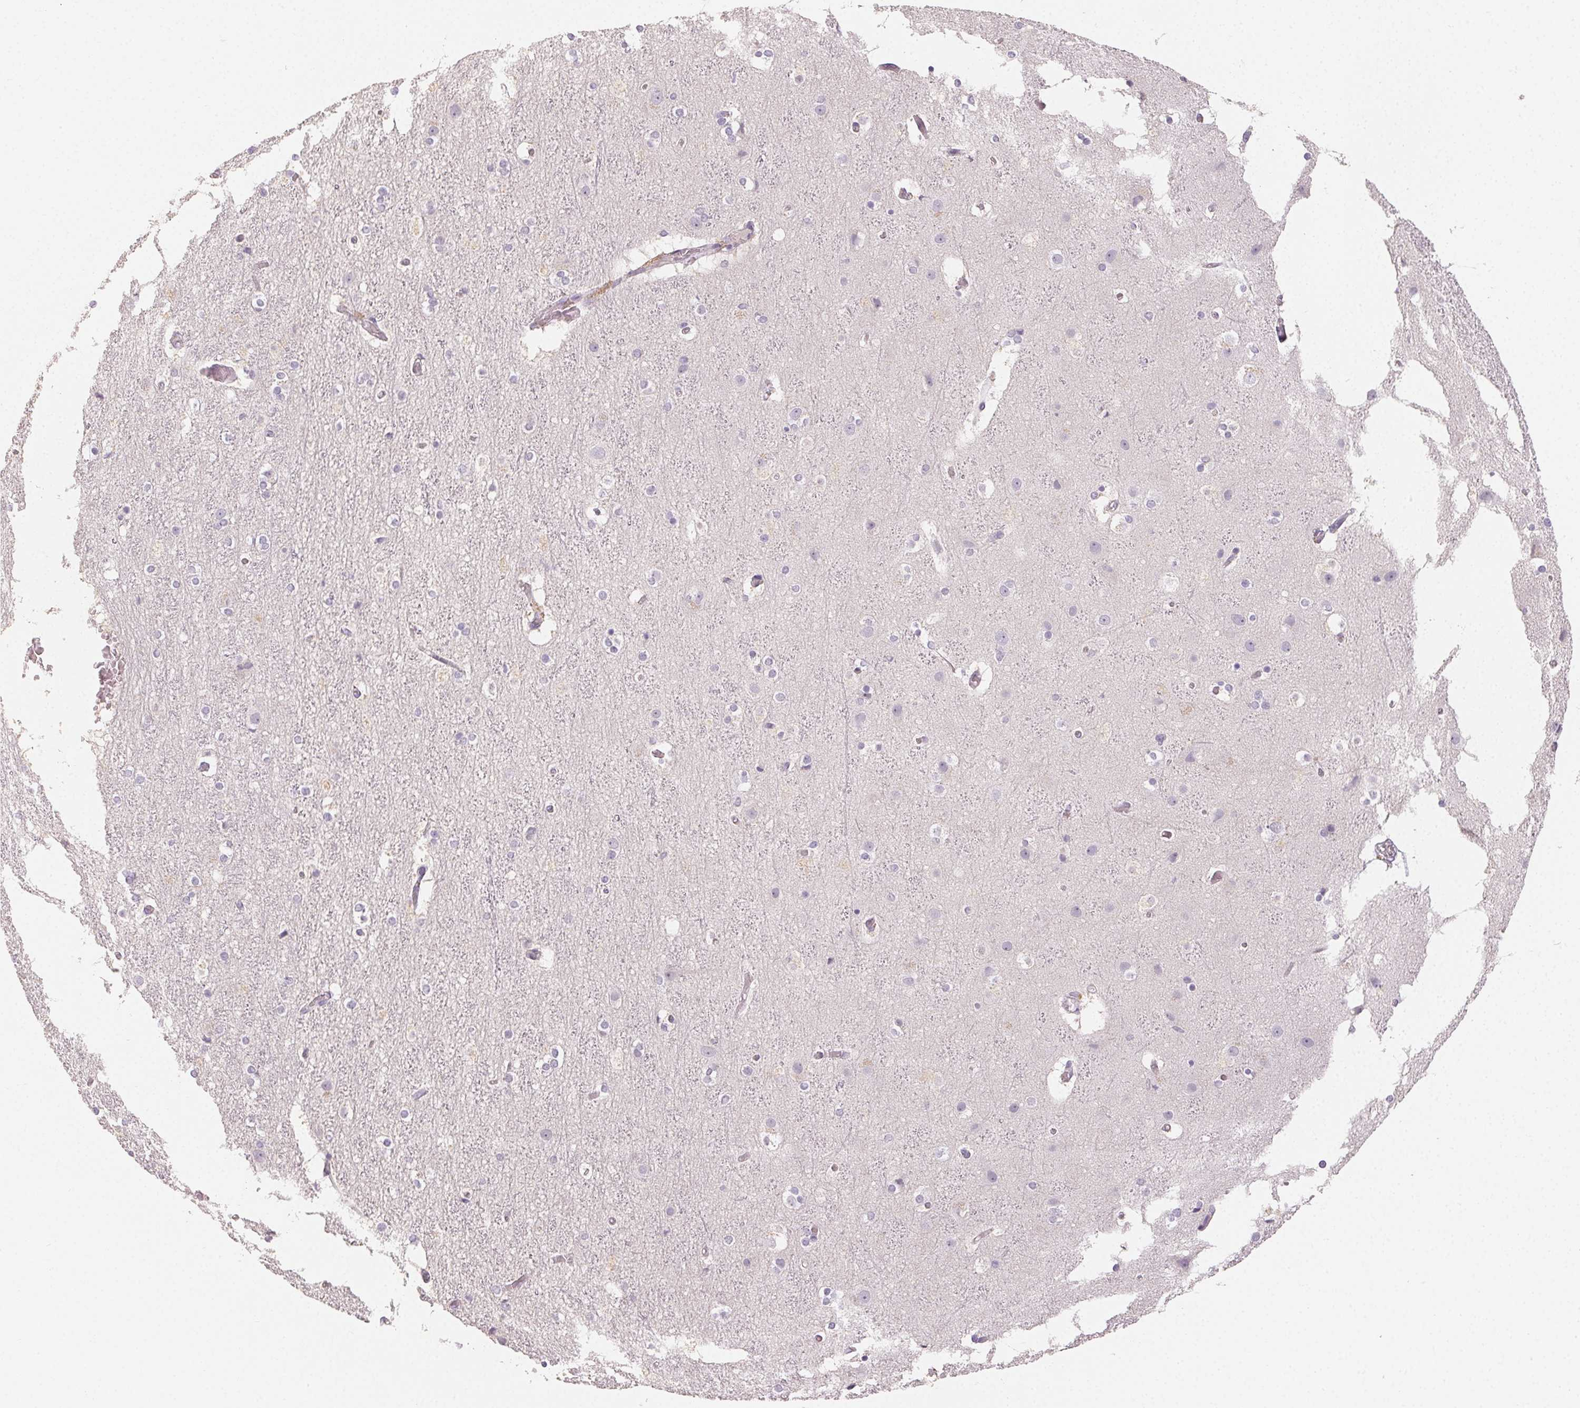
{"staining": {"intensity": "negative", "quantity": "none", "location": "none"}, "tissue": "cerebral cortex", "cell_type": "Endothelial cells", "image_type": "normal", "snomed": [{"axis": "morphology", "description": "Normal tissue, NOS"}, {"axis": "topography", "description": "Cerebral cortex"}], "caption": "Immunohistochemistry photomicrograph of unremarkable cerebral cortex: cerebral cortex stained with DAB (3,3'-diaminobenzidine) demonstrates no significant protein positivity in endothelial cells.", "gene": "LVRN", "patient": {"sex": "female", "age": 52}}